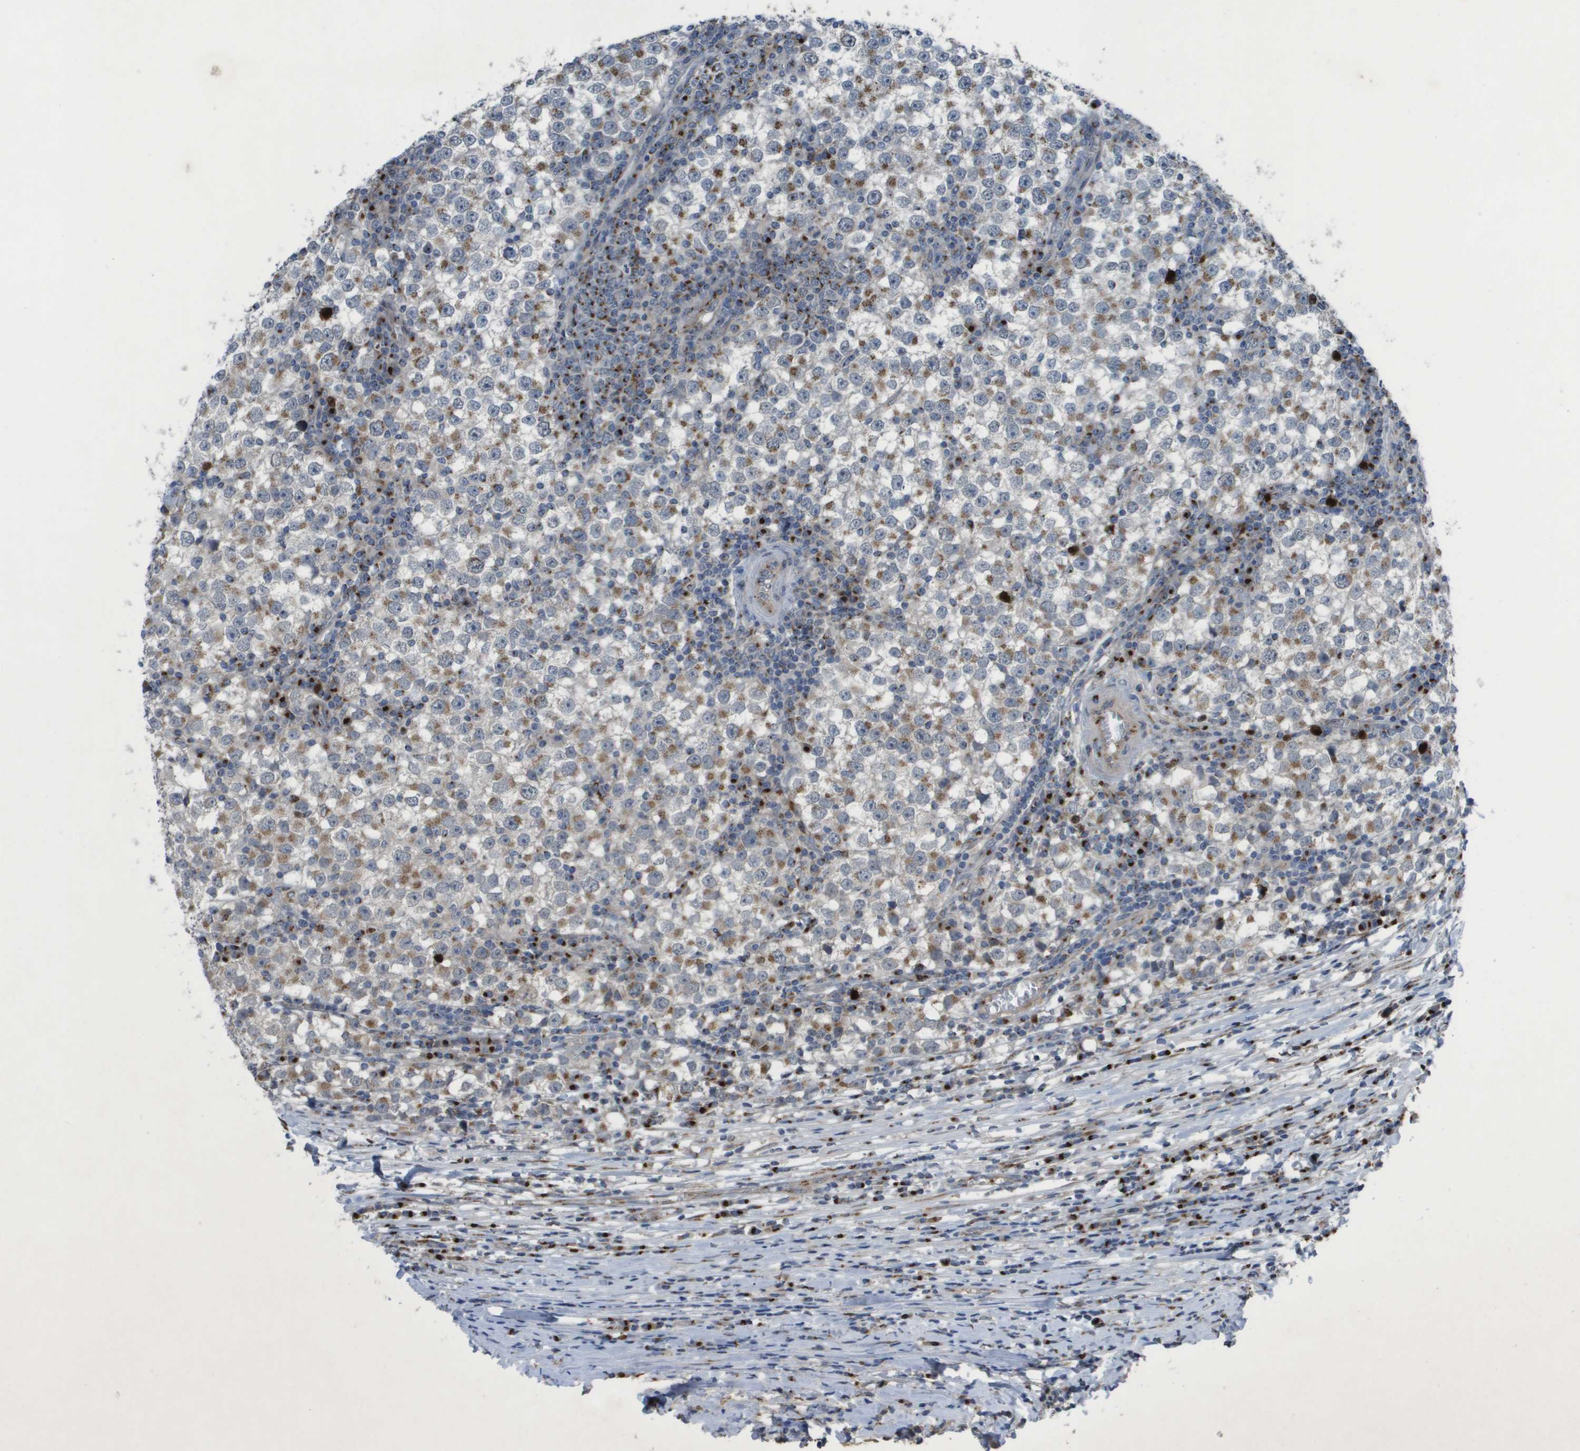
{"staining": {"intensity": "moderate", "quantity": "25%-75%", "location": "cytoplasmic/membranous"}, "tissue": "testis cancer", "cell_type": "Tumor cells", "image_type": "cancer", "snomed": [{"axis": "morphology", "description": "Seminoma, NOS"}, {"axis": "topography", "description": "Testis"}], "caption": "IHC of human testis cancer reveals medium levels of moderate cytoplasmic/membranous positivity in about 25%-75% of tumor cells.", "gene": "QSOX2", "patient": {"sex": "male", "age": 65}}